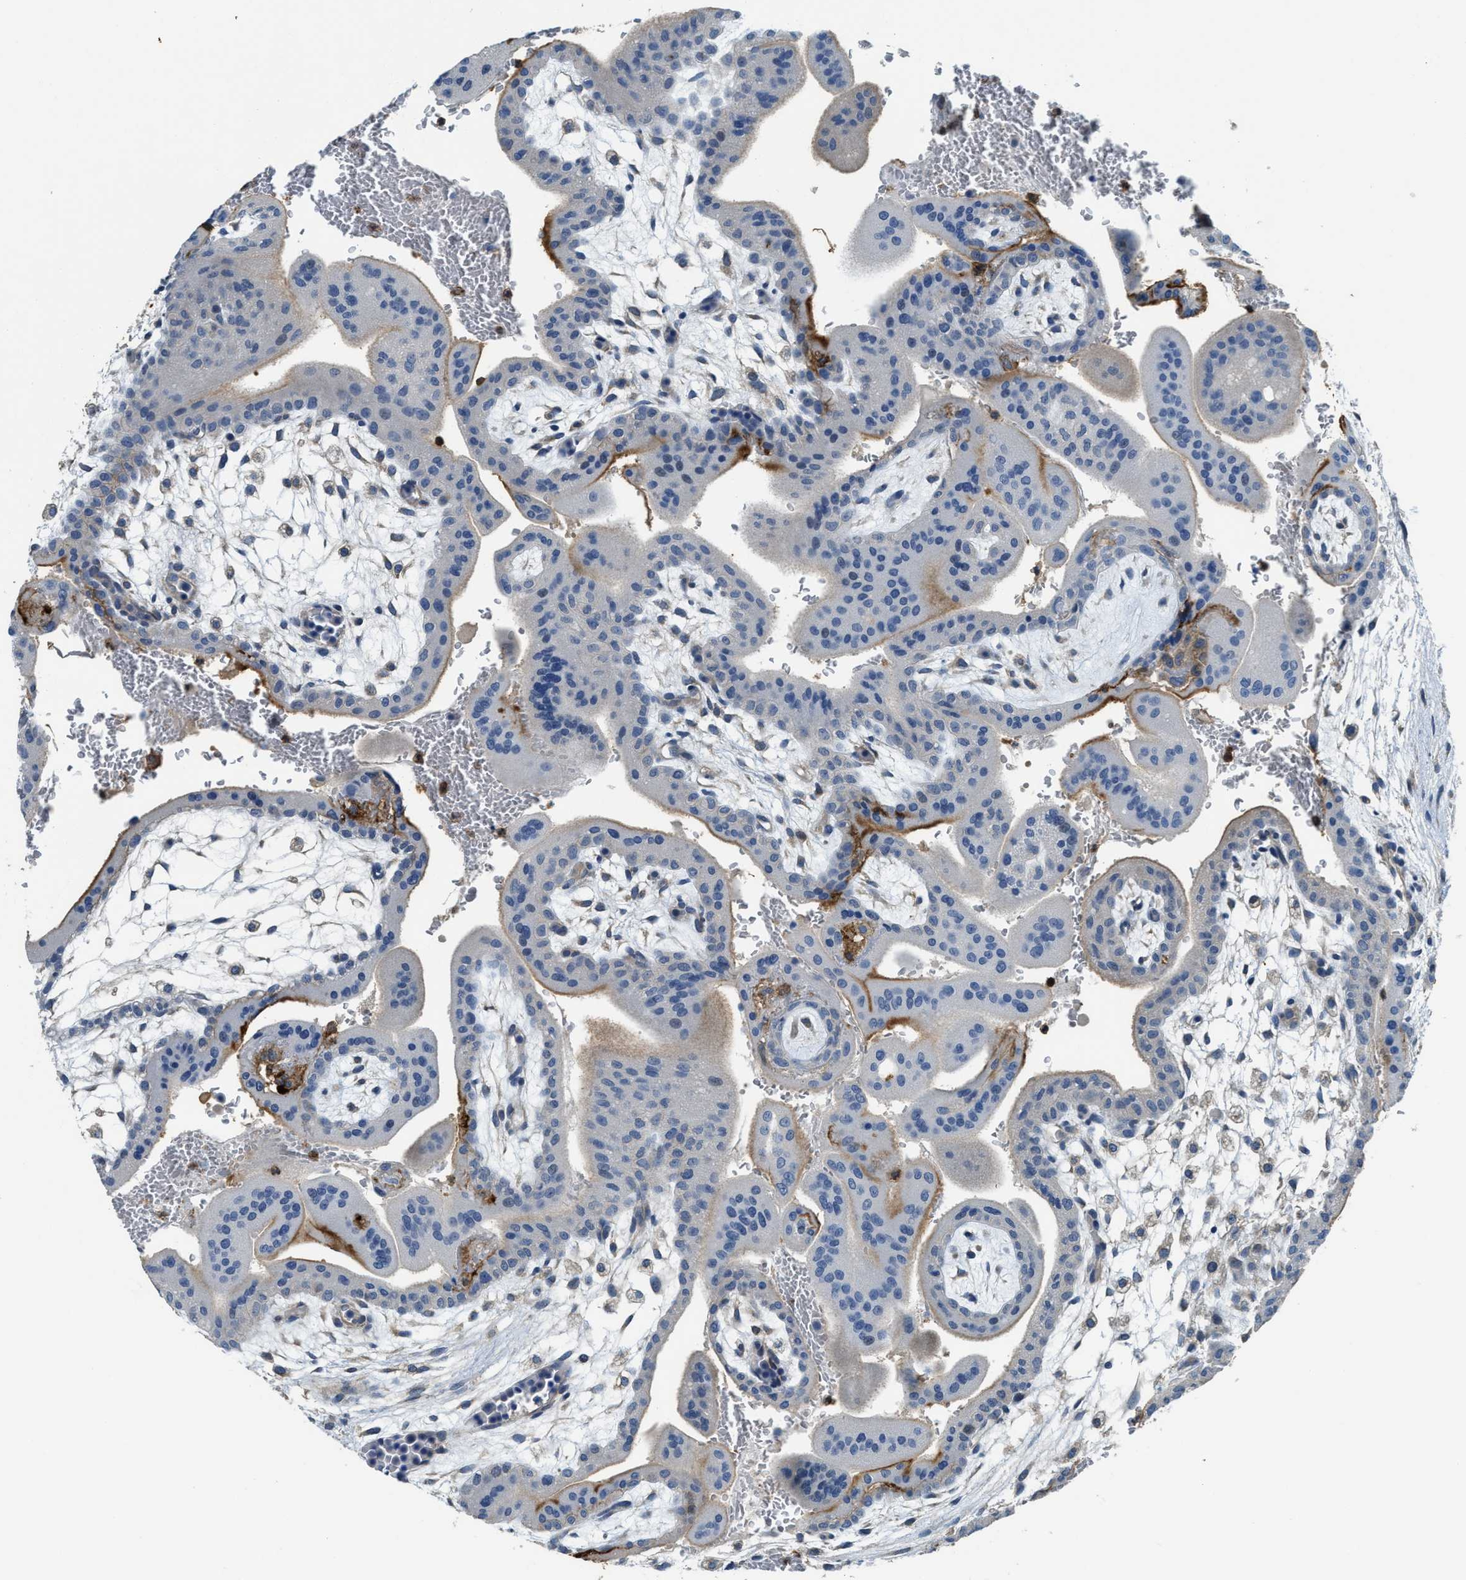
{"staining": {"intensity": "weak", "quantity": "25%-75%", "location": "cytoplasmic/membranous"}, "tissue": "placenta", "cell_type": "Decidual cells", "image_type": "normal", "snomed": [{"axis": "morphology", "description": "Normal tissue, NOS"}, {"axis": "topography", "description": "Placenta"}], "caption": "Decidual cells exhibit weak cytoplasmic/membranous expression in approximately 25%-75% of cells in unremarkable placenta.", "gene": "MYO1G", "patient": {"sex": "female", "age": 35}}